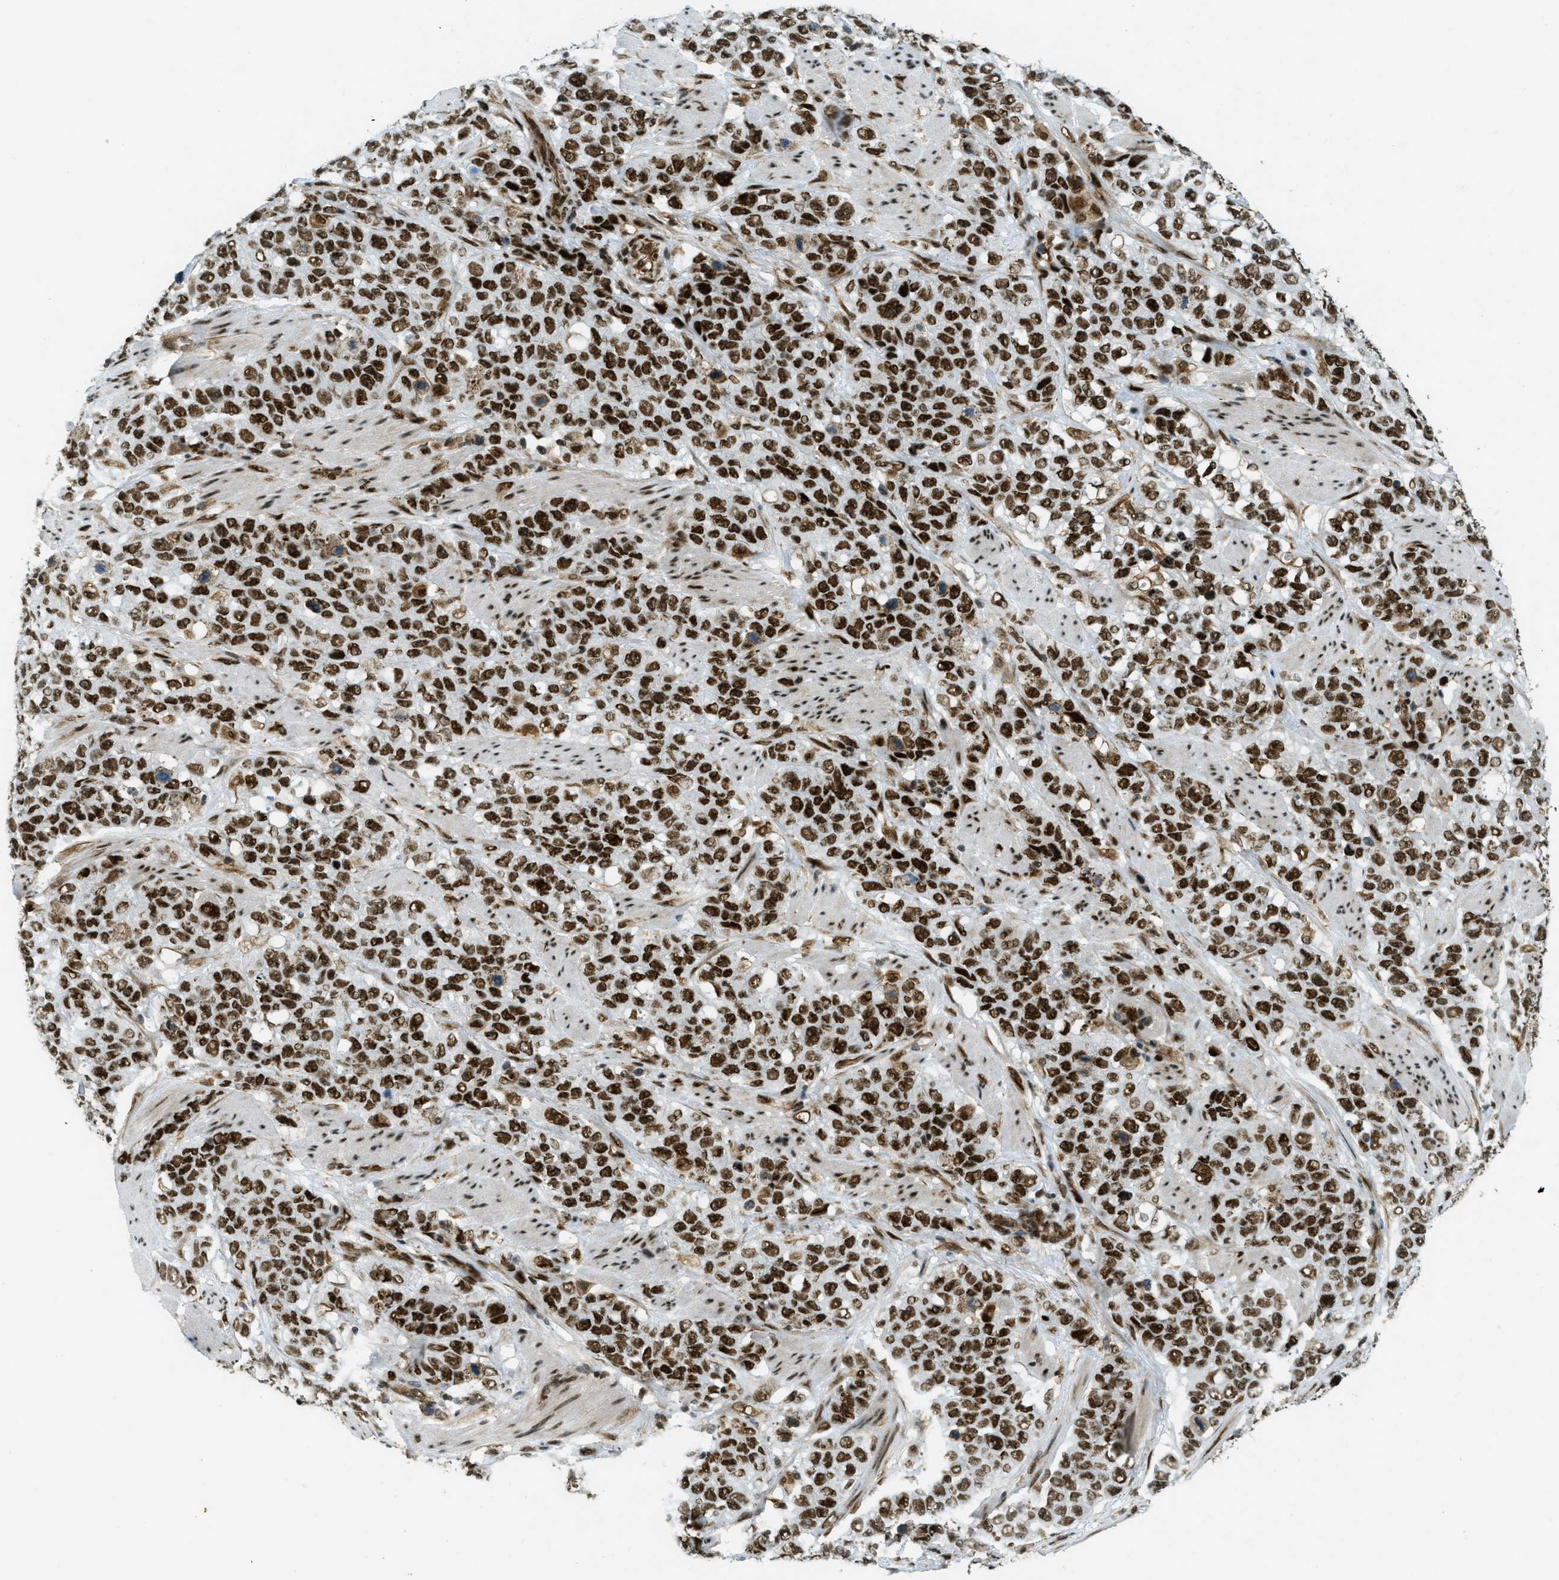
{"staining": {"intensity": "strong", "quantity": ">75%", "location": "nuclear"}, "tissue": "stomach cancer", "cell_type": "Tumor cells", "image_type": "cancer", "snomed": [{"axis": "morphology", "description": "Adenocarcinoma, NOS"}, {"axis": "topography", "description": "Stomach"}], "caption": "Immunohistochemical staining of stomach adenocarcinoma exhibits high levels of strong nuclear protein positivity in about >75% of tumor cells. The protein is stained brown, and the nuclei are stained in blue (DAB IHC with brightfield microscopy, high magnification).", "gene": "ZFR", "patient": {"sex": "male", "age": 48}}